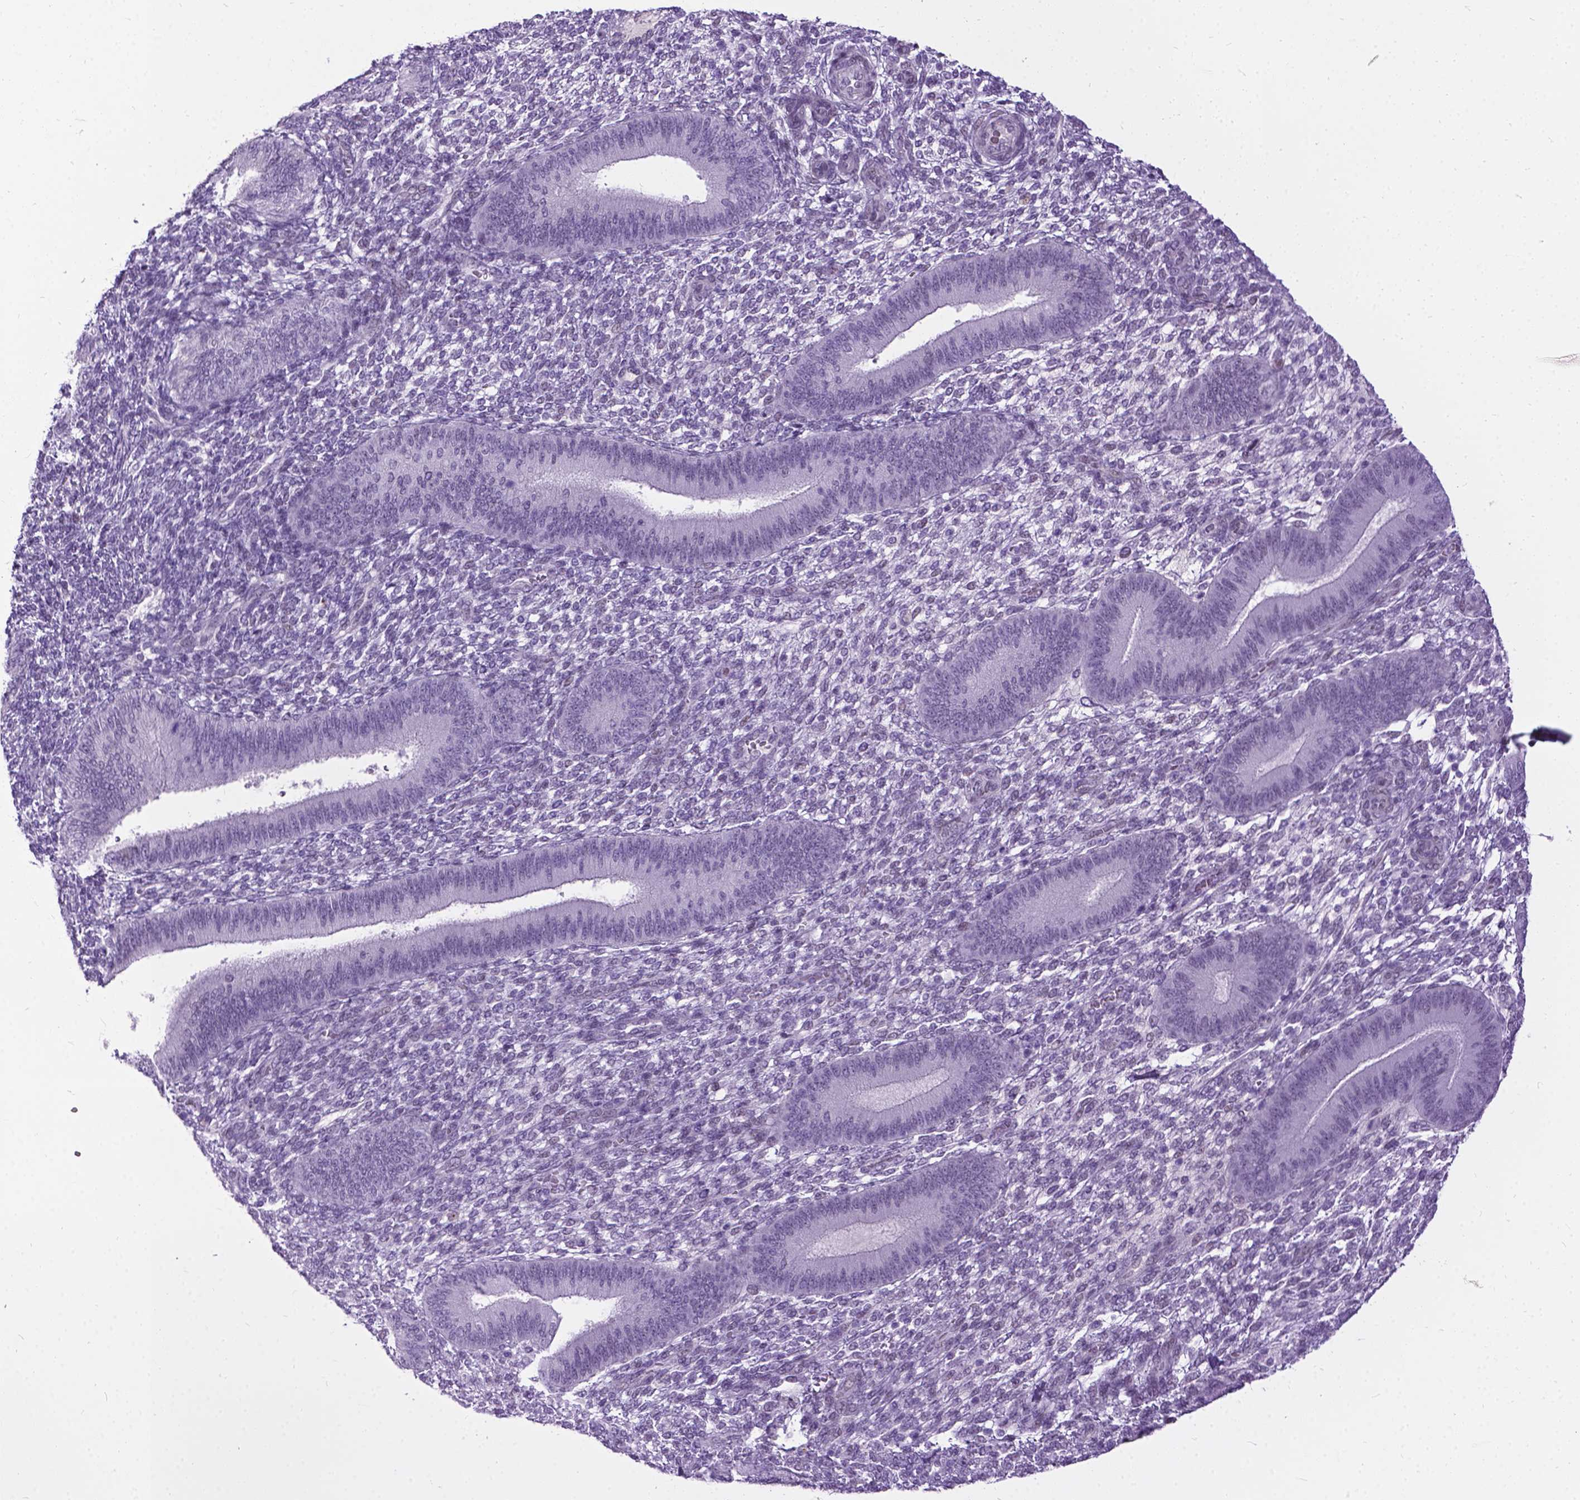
{"staining": {"intensity": "negative", "quantity": "none", "location": "none"}, "tissue": "endometrium", "cell_type": "Cells in endometrial stroma", "image_type": "normal", "snomed": [{"axis": "morphology", "description": "Normal tissue, NOS"}, {"axis": "topography", "description": "Endometrium"}], "caption": "Histopathology image shows no significant protein expression in cells in endometrial stroma of benign endometrium.", "gene": "PROB1", "patient": {"sex": "female", "age": 39}}